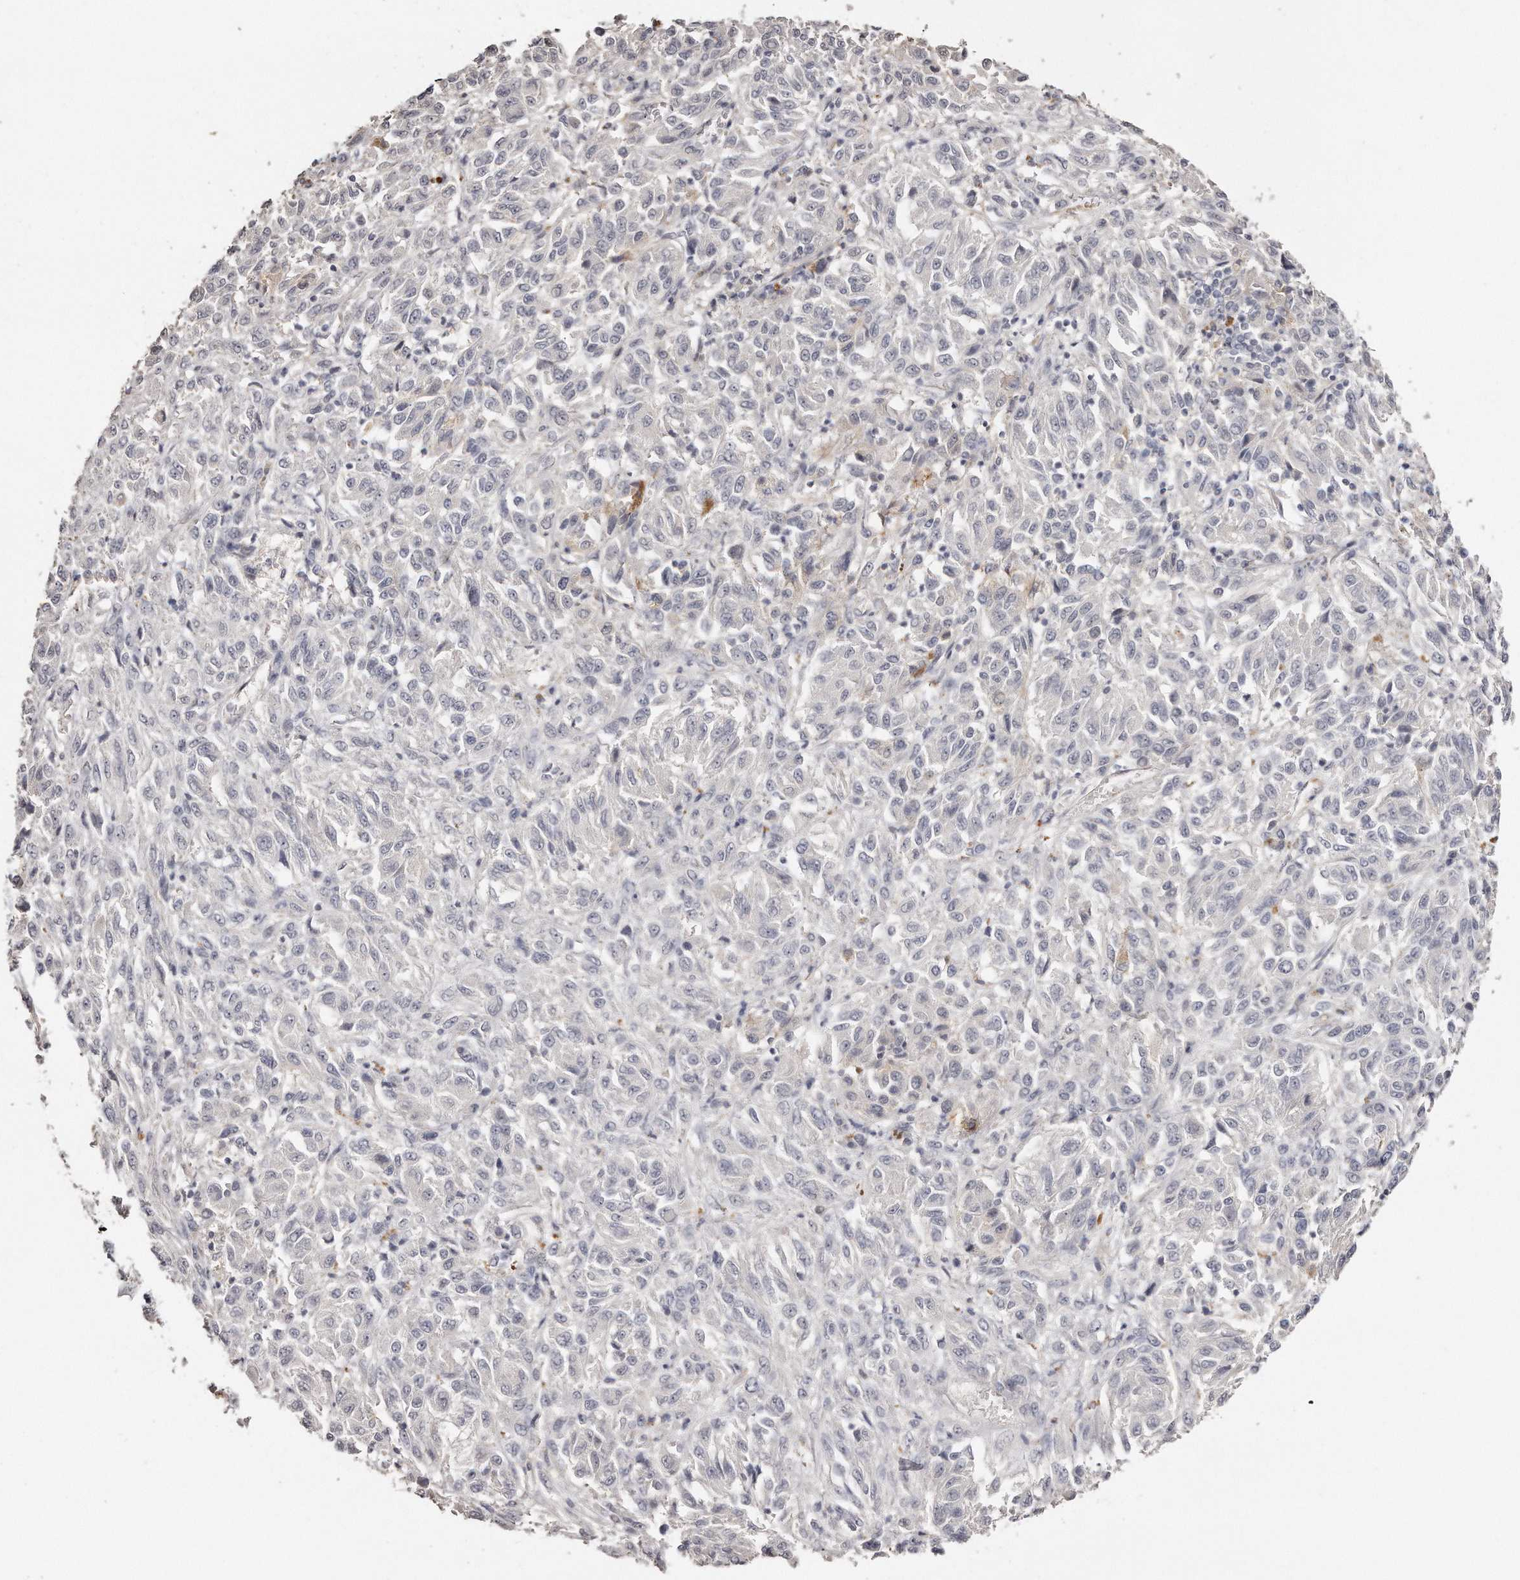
{"staining": {"intensity": "negative", "quantity": "none", "location": "none"}, "tissue": "melanoma", "cell_type": "Tumor cells", "image_type": "cancer", "snomed": [{"axis": "morphology", "description": "Malignant melanoma, Metastatic site"}, {"axis": "topography", "description": "Lung"}], "caption": "This is an immunohistochemistry image of human malignant melanoma (metastatic site). There is no staining in tumor cells.", "gene": "ZYG11A", "patient": {"sex": "male", "age": 64}}